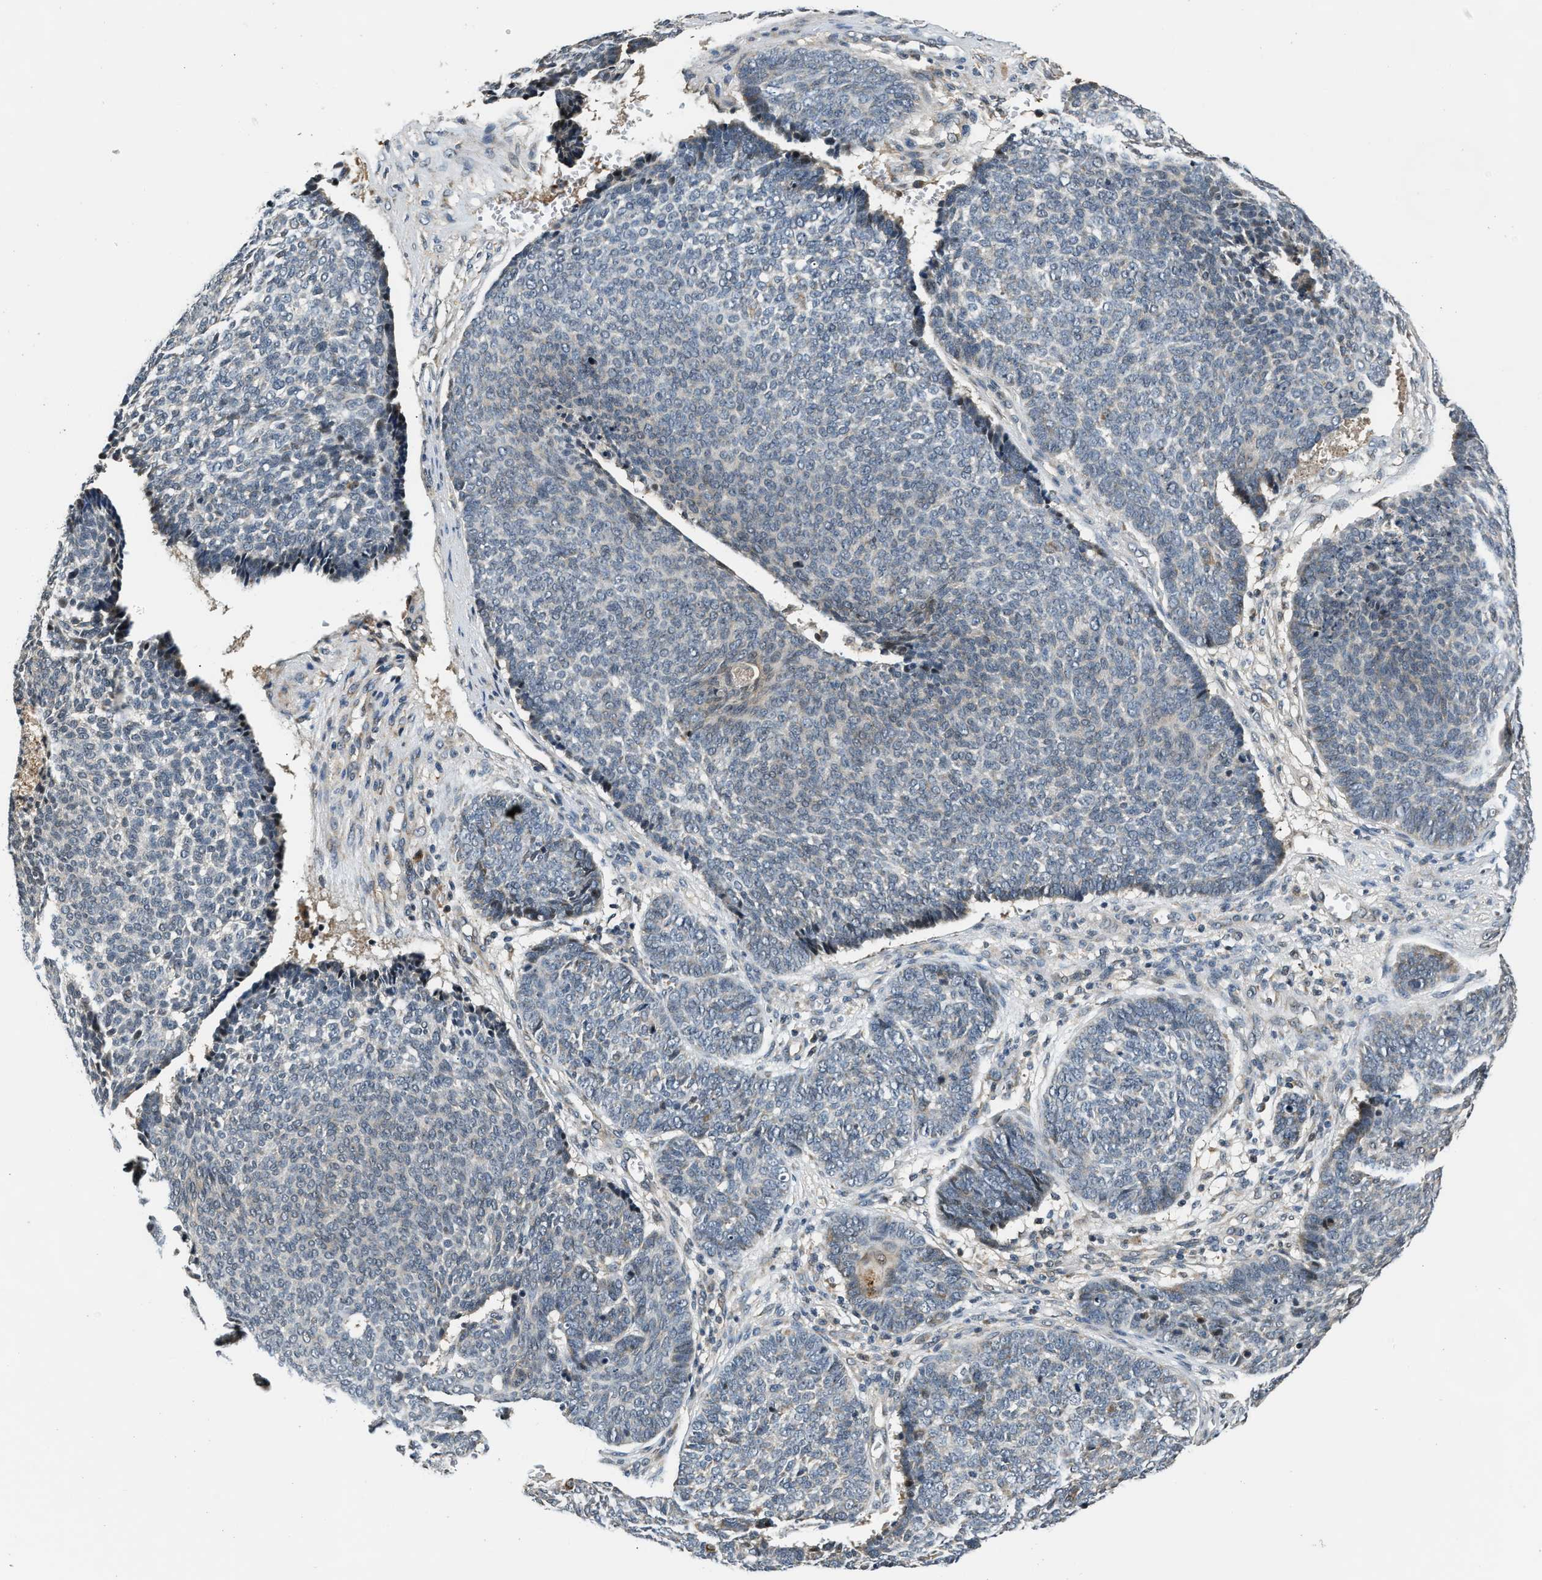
{"staining": {"intensity": "negative", "quantity": "none", "location": "none"}, "tissue": "skin cancer", "cell_type": "Tumor cells", "image_type": "cancer", "snomed": [{"axis": "morphology", "description": "Basal cell carcinoma"}, {"axis": "topography", "description": "Skin"}], "caption": "The immunohistochemistry (IHC) image has no significant staining in tumor cells of skin cancer tissue. Brightfield microscopy of IHC stained with DAB (brown) and hematoxylin (blue), captured at high magnification.", "gene": "EXTL2", "patient": {"sex": "male", "age": 84}}